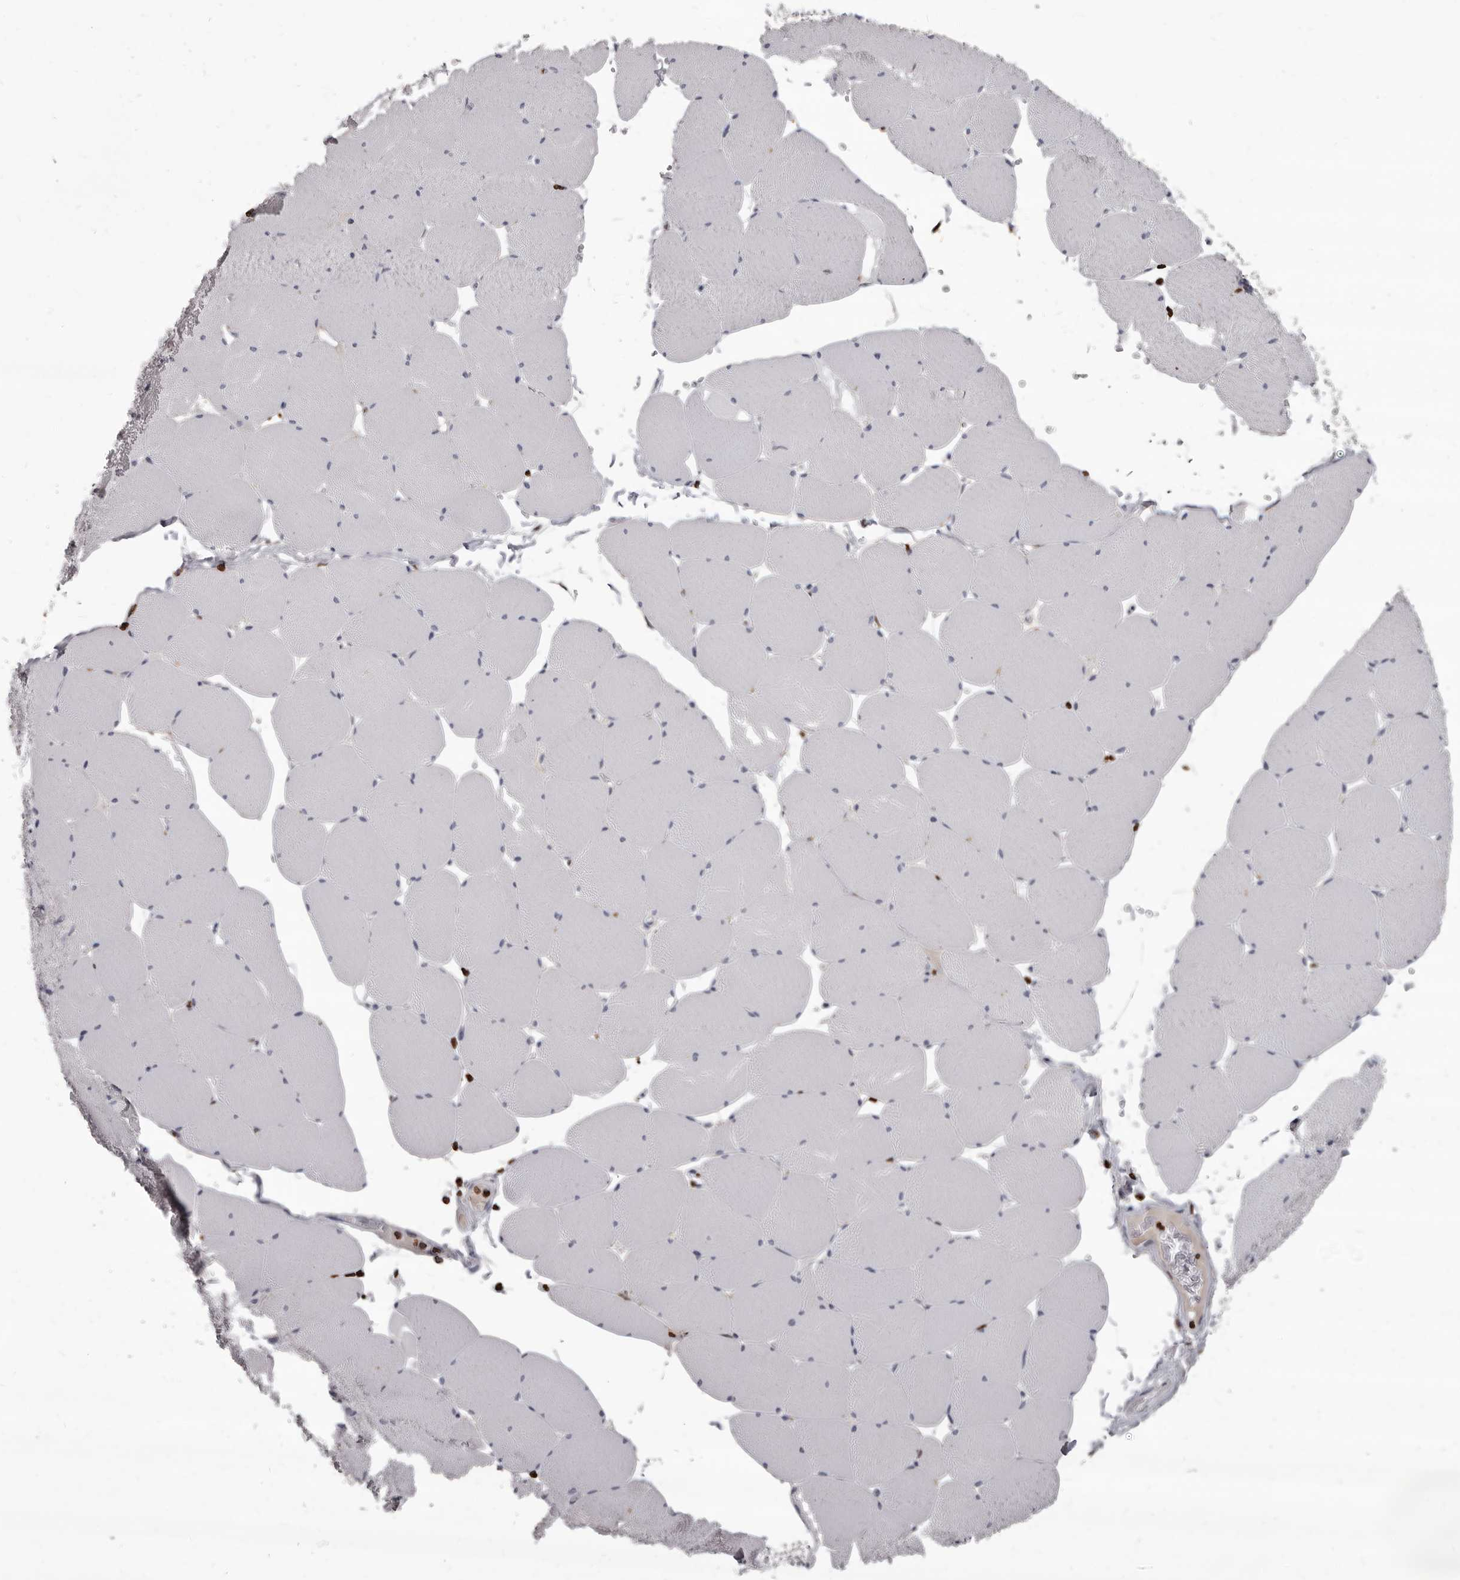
{"staining": {"intensity": "negative", "quantity": "none", "location": "none"}, "tissue": "skeletal muscle", "cell_type": "Myocytes", "image_type": "normal", "snomed": [{"axis": "morphology", "description": "Normal tissue, NOS"}, {"axis": "topography", "description": "Skeletal muscle"}, {"axis": "topography", "description": "Head-Neck"}], "caption": "Immunohistochemistry of benign human skeletal muscle demonstrates no expression in myocytes.", "gene": "AHR", "patient": {"sex": "male", "age": 66}}